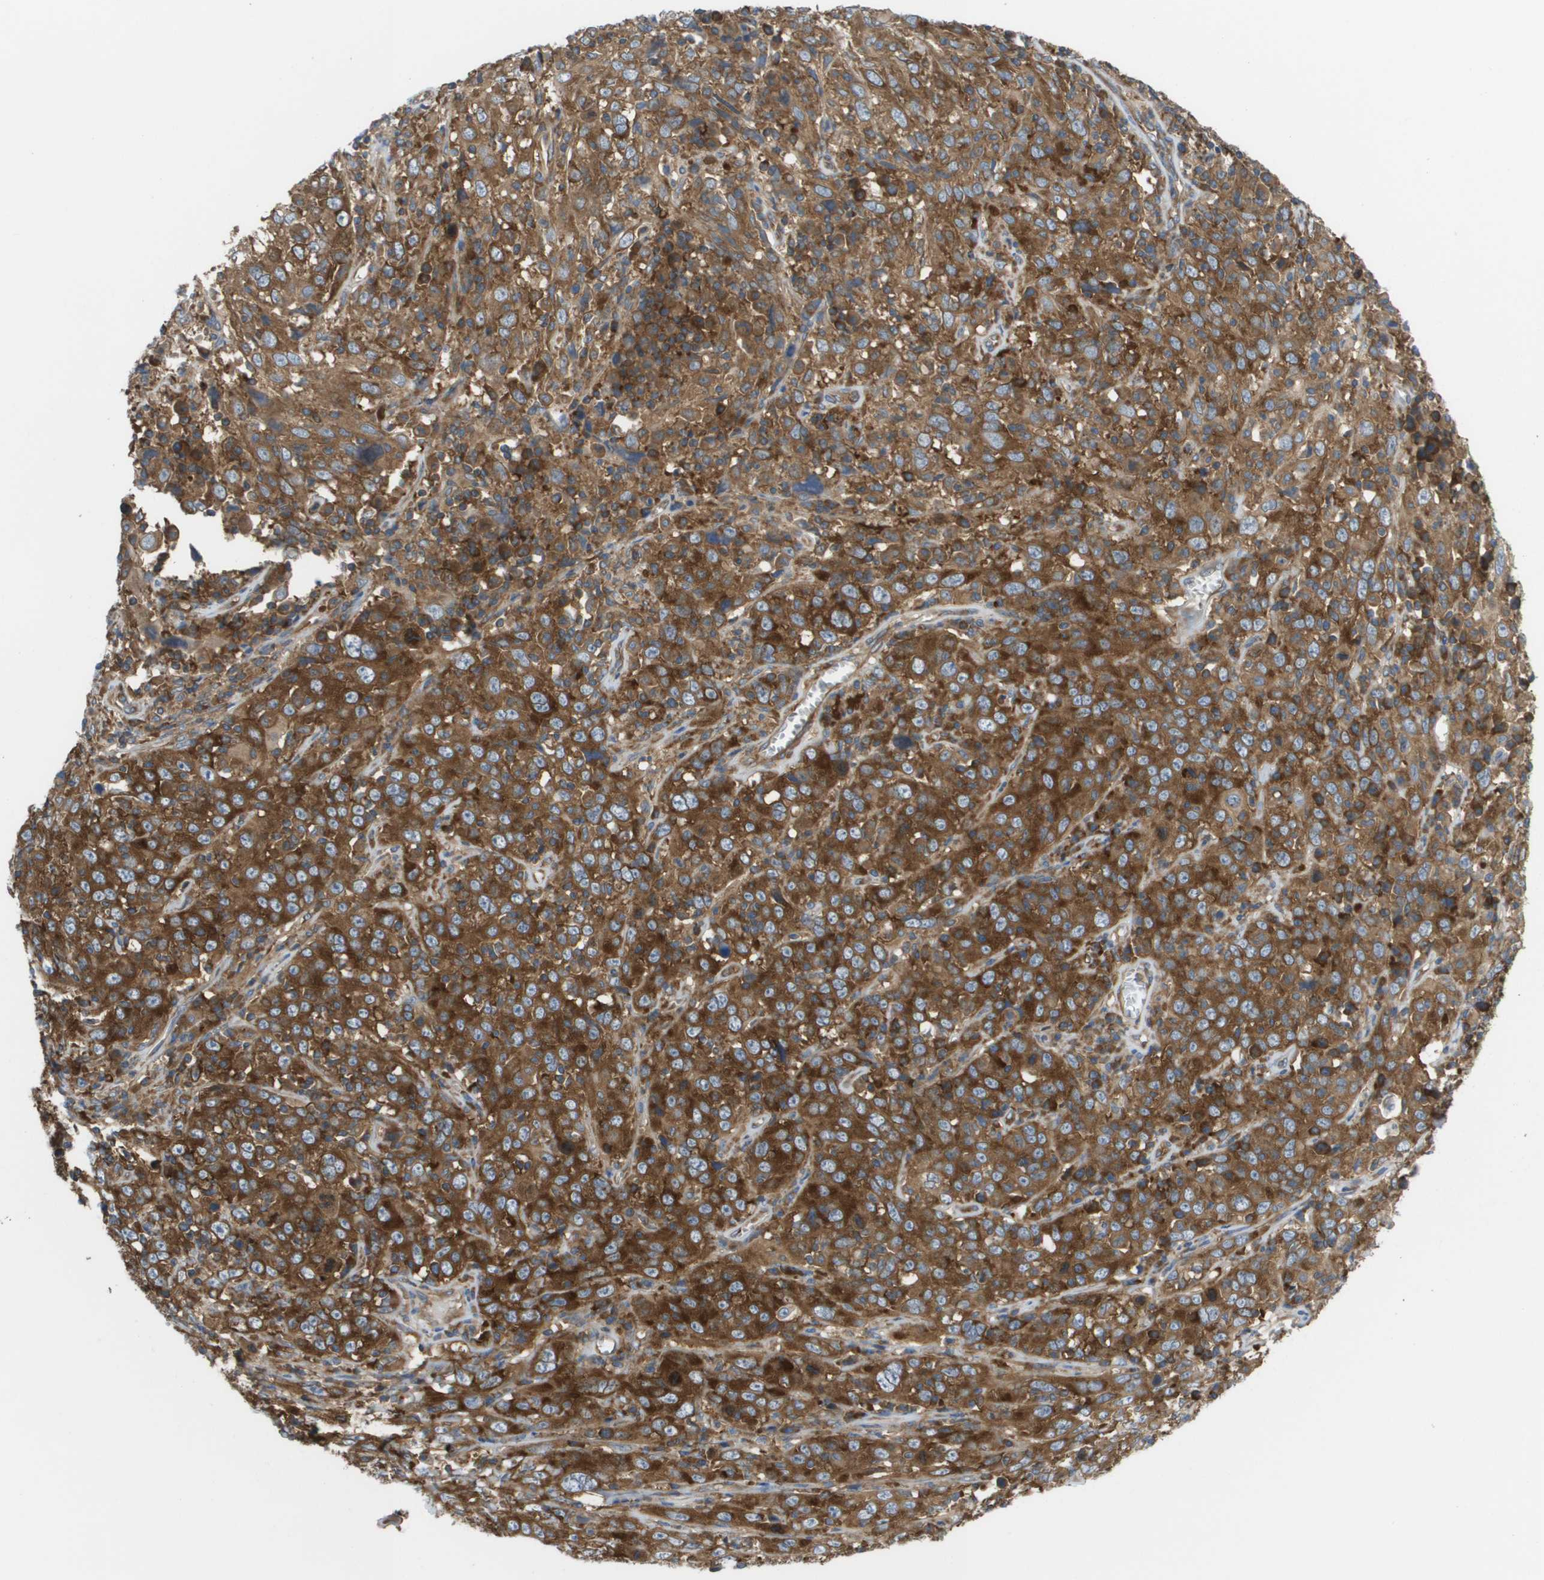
{"staining": {"intensity": "strong", "quantity": ">75%", "location": "cytoplasmic/membranous"}, "tissue": "cervical cancer", "cell_type": "Tumor cells", "image_type": "cancer", "snomed": [{"axis": "morphology", "description": "Squamous cell carcinoma, NOS"}, {"axis": "topography", "description": "Cervix"}], "caption": "DAB (3,3'-diaminobenzidine) immunohistochemical staining of human cervical cancer (squamous cell carcinoma) shows strong cytoplasmic/membranous protein expression in approximately >75% of tumor cells.", "gene": "EIF4G2", "patient": {"sex": "female", "age": 46}}